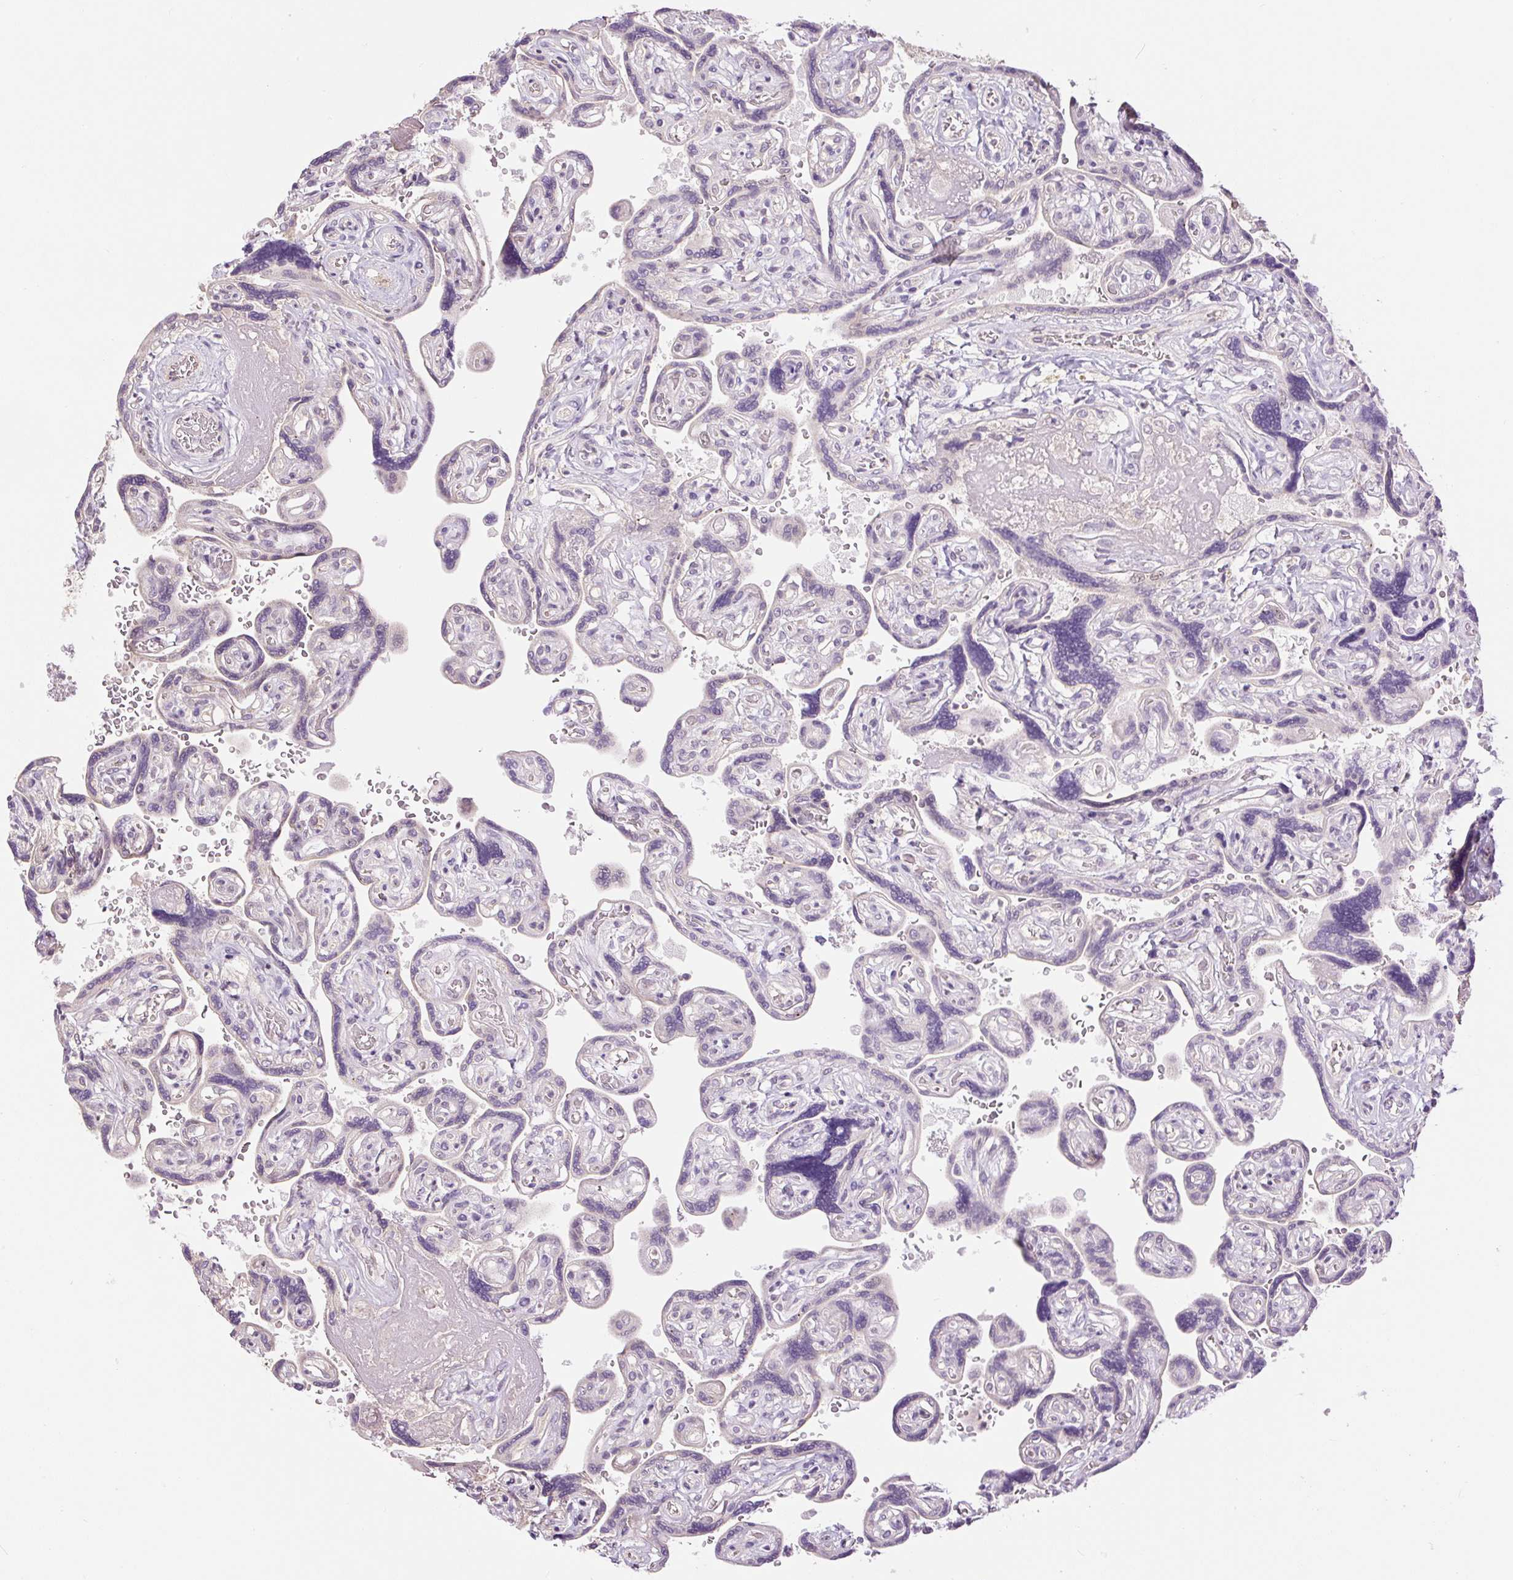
{"staining": {"intensity": "moderate", "quantity": "<25%", "location": "nuclear"}, "tissue": "placenta", "cell_type": "Trophoblastic cells", "image_type": "normal", "snomed": [{"axis": "morphology", "description": "Normal tissue, NOS"}, {"axis": "topography", "description": "Placenta"}], "caption": "Placenta stained with DAB immunohistochemistry (IHC) displays low levels of moderate nuclear expression in approximately <25% of trophoblastic cells.", "gene": "RACGAP1", "patient": {"sex": "female", "age": 32}}